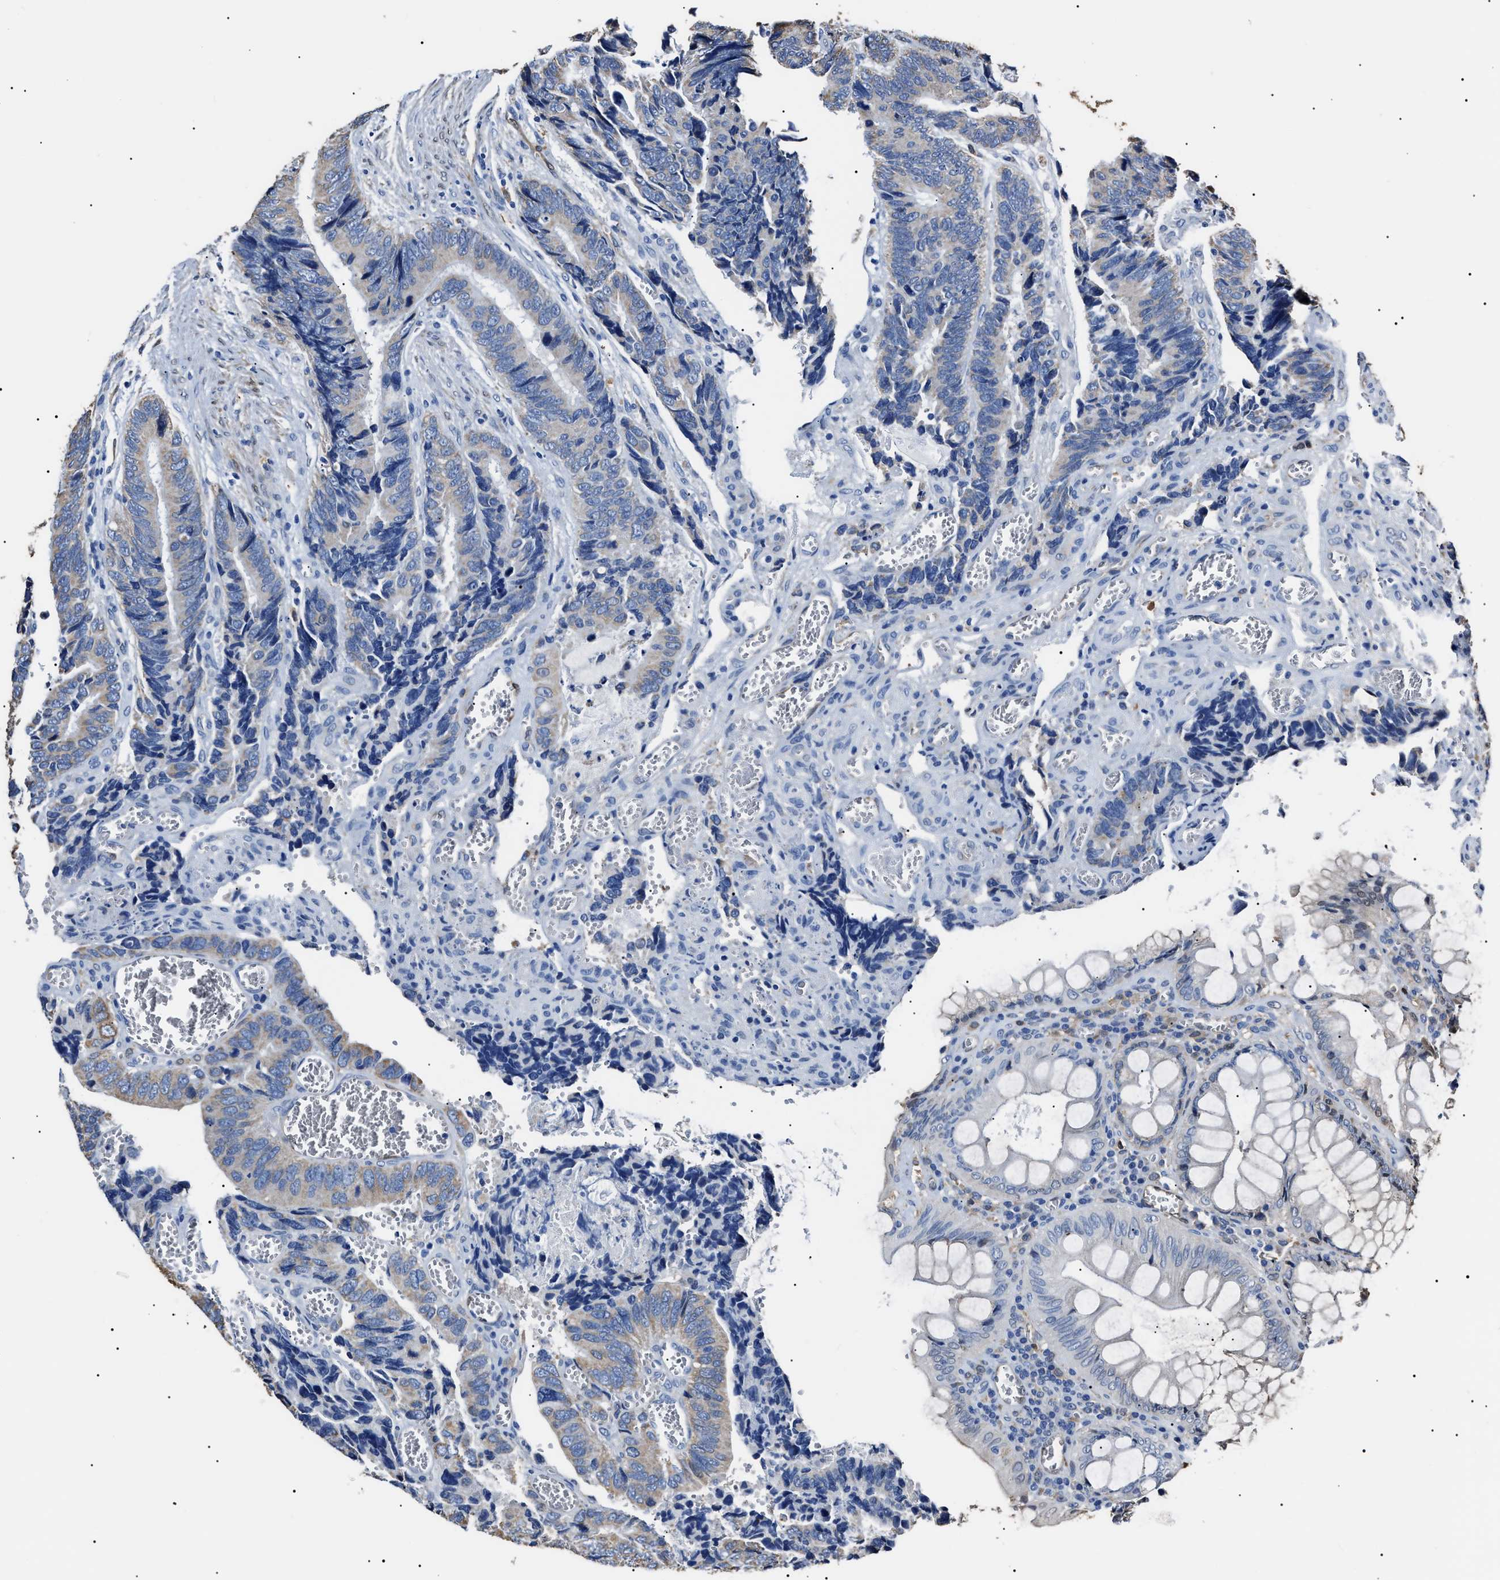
{"staining": {"intensity": "negative", "quantity": "none", "location": "none"}, "tissue": "colorectal cancer", "cell_type": "Tumor cells", "image_type": "cancer", "snomed": [{"axis": "morphology", "description": "Adenocarcinoma, NOS"}, {"axis": "topography", "description": "Colon"}], "caption": "Protein analysis of colorectal cancer (adenocarcinoma) exhibits no significant positivity in tumor cells.", "gene": "ALDH1A1", "patient": {"sex": "male", "age": 72}}